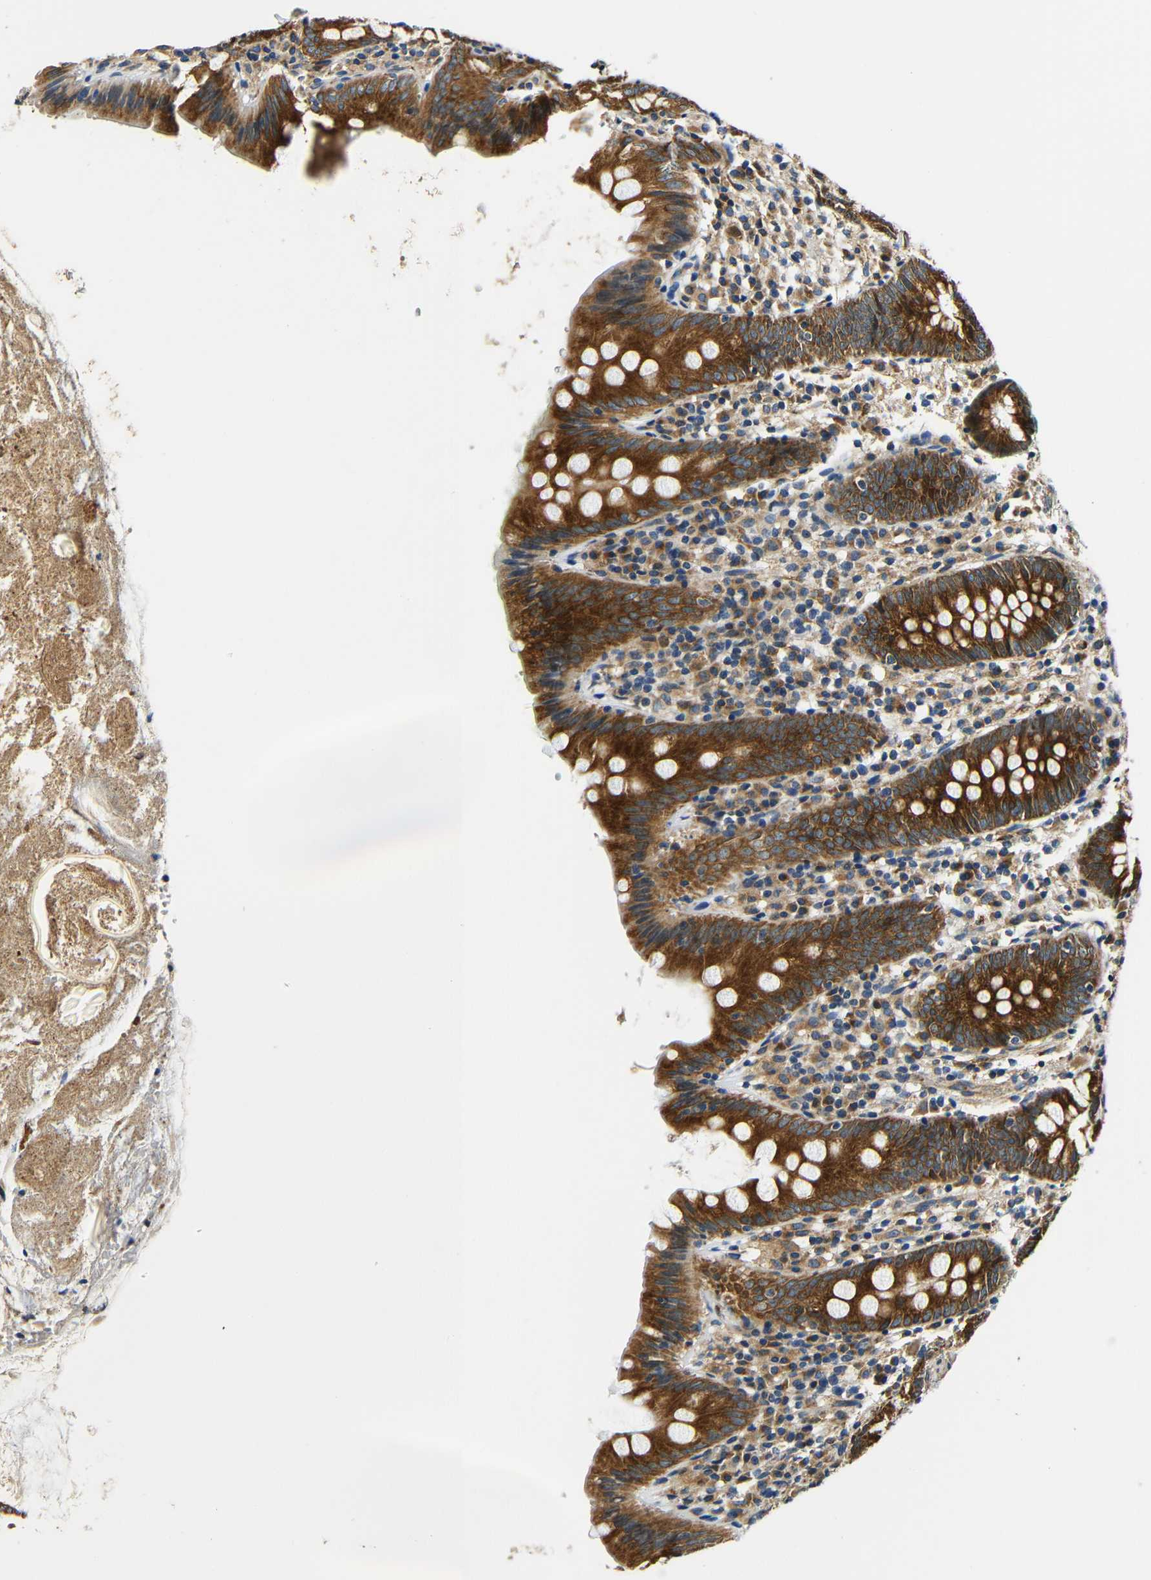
{"staining": {"intensity": "strong", "quantity": ">75%", "location": "cytoplasmic/membranous"}, "tissue": "appendix", "cell_type": "Glandular cells", "image_type": "normal", "snomed": [{"axis": "morphology", "description": "Normal tissue, NOS"}, {"axis": "topography", "description": "Appendix"}], "caption": "Appendix was stained to show a protein in brown. There is high levels of strong cytoplasmic/membranous positivity in approximately >75% of glandular cells. The staining was performed using DAB to visualize the protein expression in brown, while the nuclei were stained in blue with hematoxylin (Magnification: 20x).", "gene": "VAPB", "patient": {"sex": "male", "age": 52}}